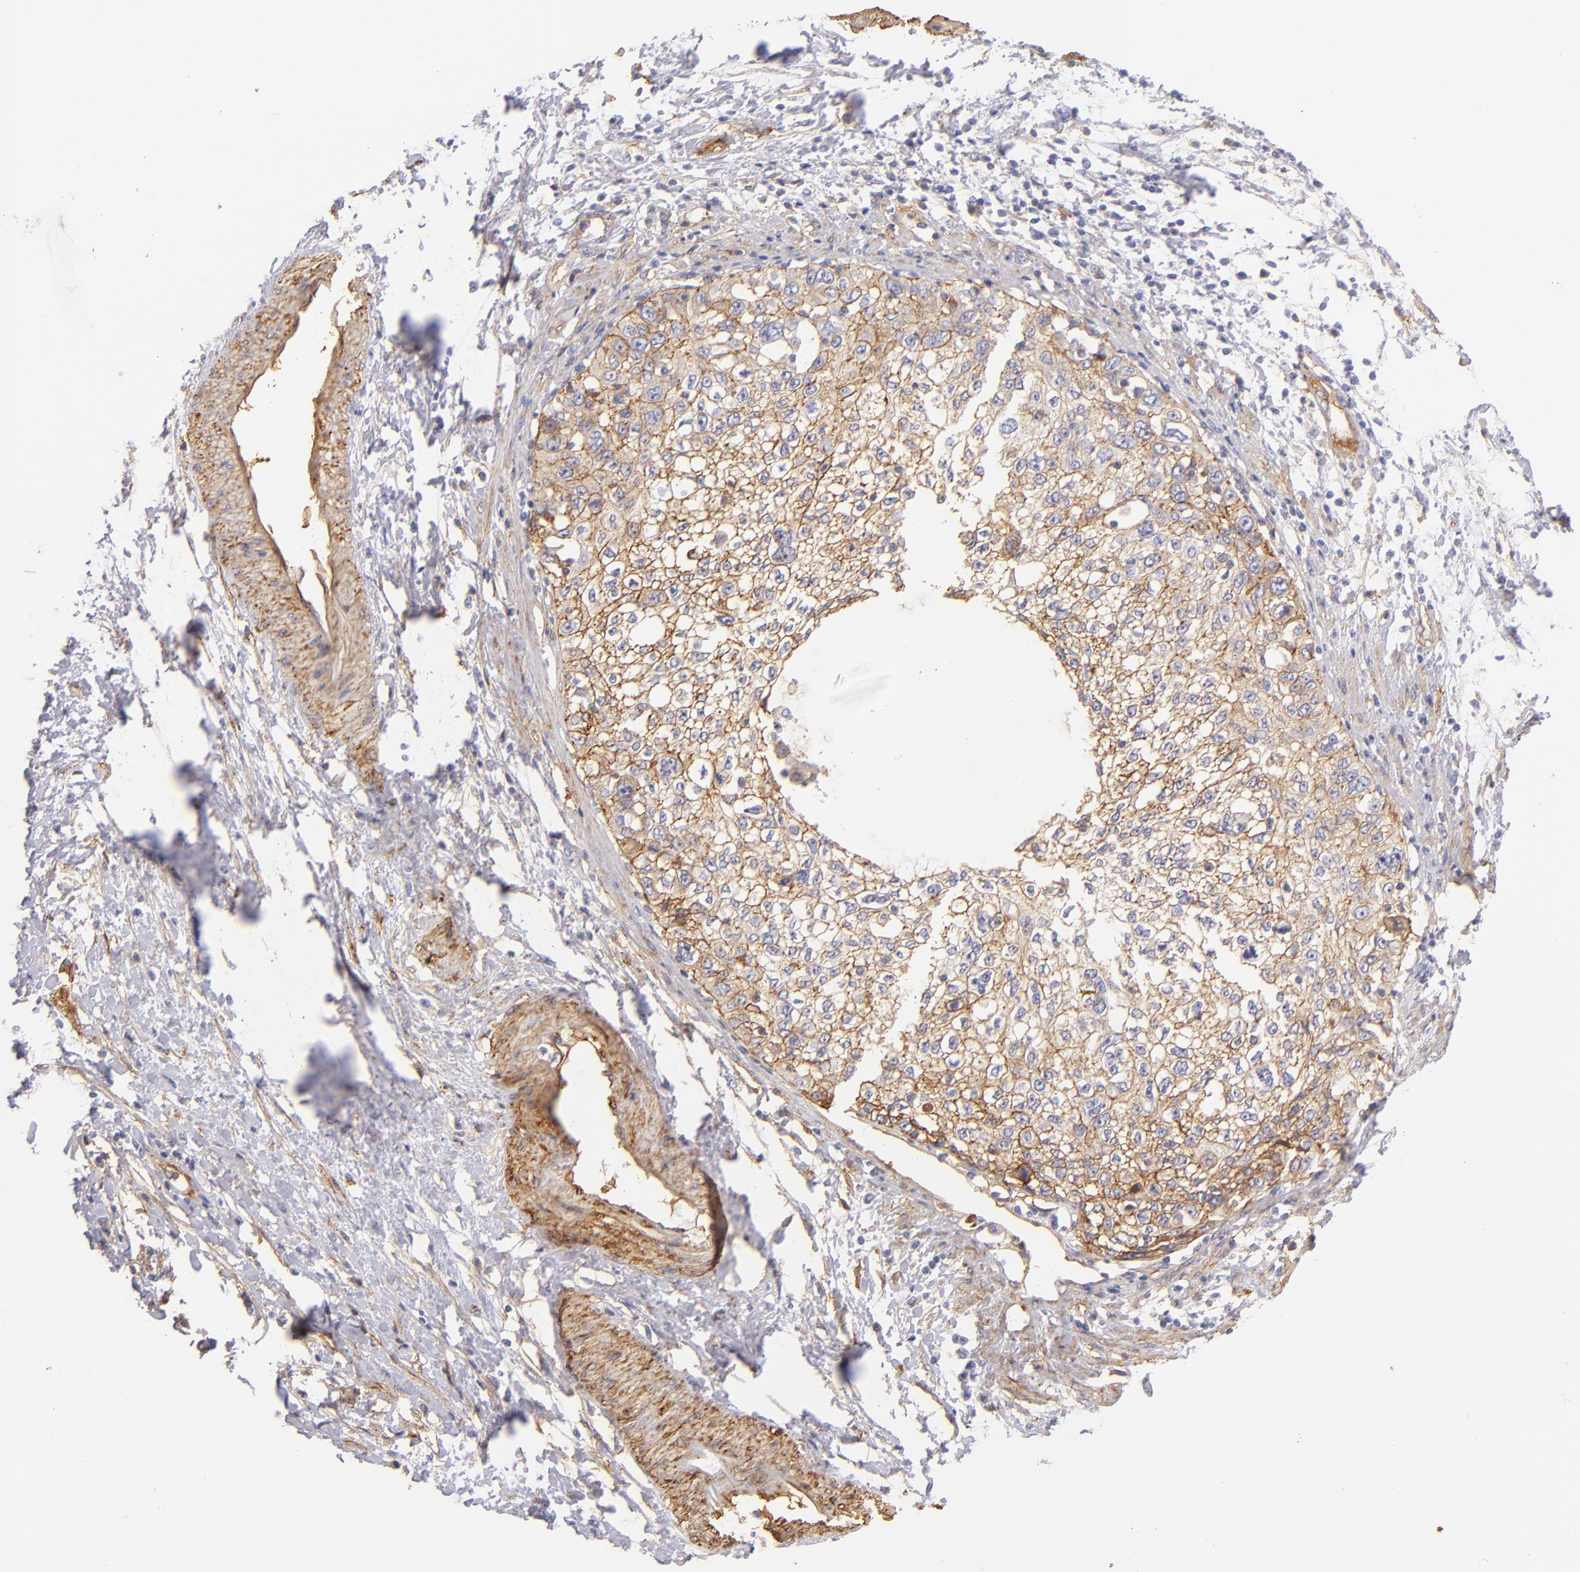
{"staining": {"intensity": "moderate", "quantity": "25%-75%", "location": "cytoplasmic/membranous"}, "tissue": "cervical cancer", "cell_type": "Tumor cells", "image_type": "cancer", "snomed": [{"axis": "morphology", "description": "Squamous cell carcinoma, NOS"}, {"axis": "topography", "description": "Cervix"}], "caption": "High-magnification brightfield microscopy of cervical squamous cell carcinoma stained with DAB (3,3'-diaminobenzidine) (brown) and counterstained with hematoxylin (blue). tumor cells exhibit moderate cytoplasmic/membranous positivity is appreciated in approximately25%-75% of cells.", "gene": "CD151", "patient": {"sex": "female", "age": 57}}